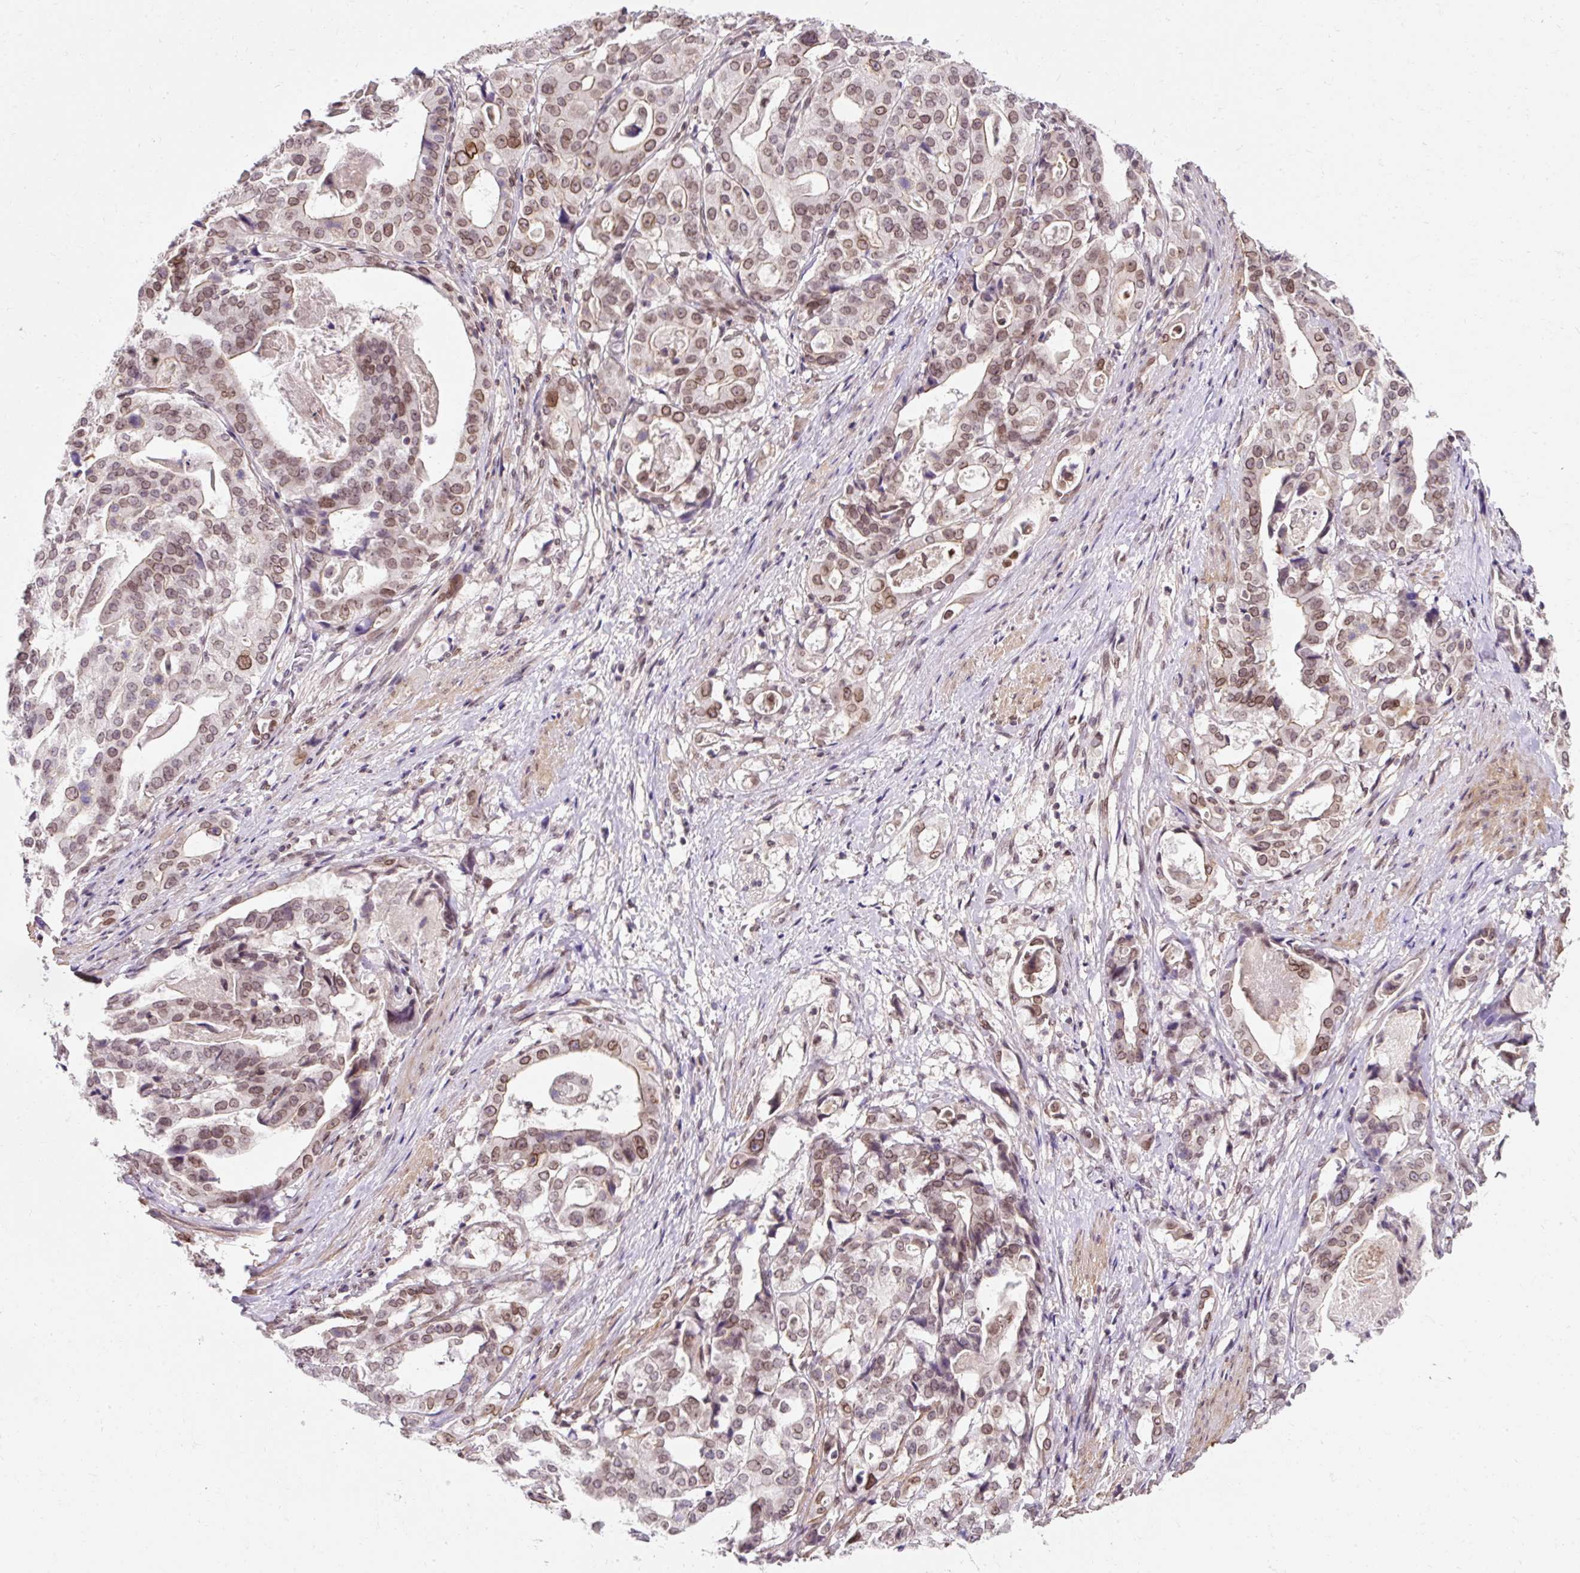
{"staining": {"intensity": "weak", "quantity": "25%-75%", "location": "cytoplasmic/membranous,nuclear"}, "tissue": "stomach cancer", "cell_type": "Tumor cells", "image_type": "cancer", "snomed": [{"axis": "morphology", "description": "Adenocarcinoma, NOS"}, {"axis": "topography", "description": "Stomach"}], "caption": "A brown stain labels weak cytoplasmic/membranous and nuclear expression of a protein in human stomach cancer (adenocarcinoma) tumor cells.", "gene": "ZNF610", "patient": {"sex": "male", "age": 48}}